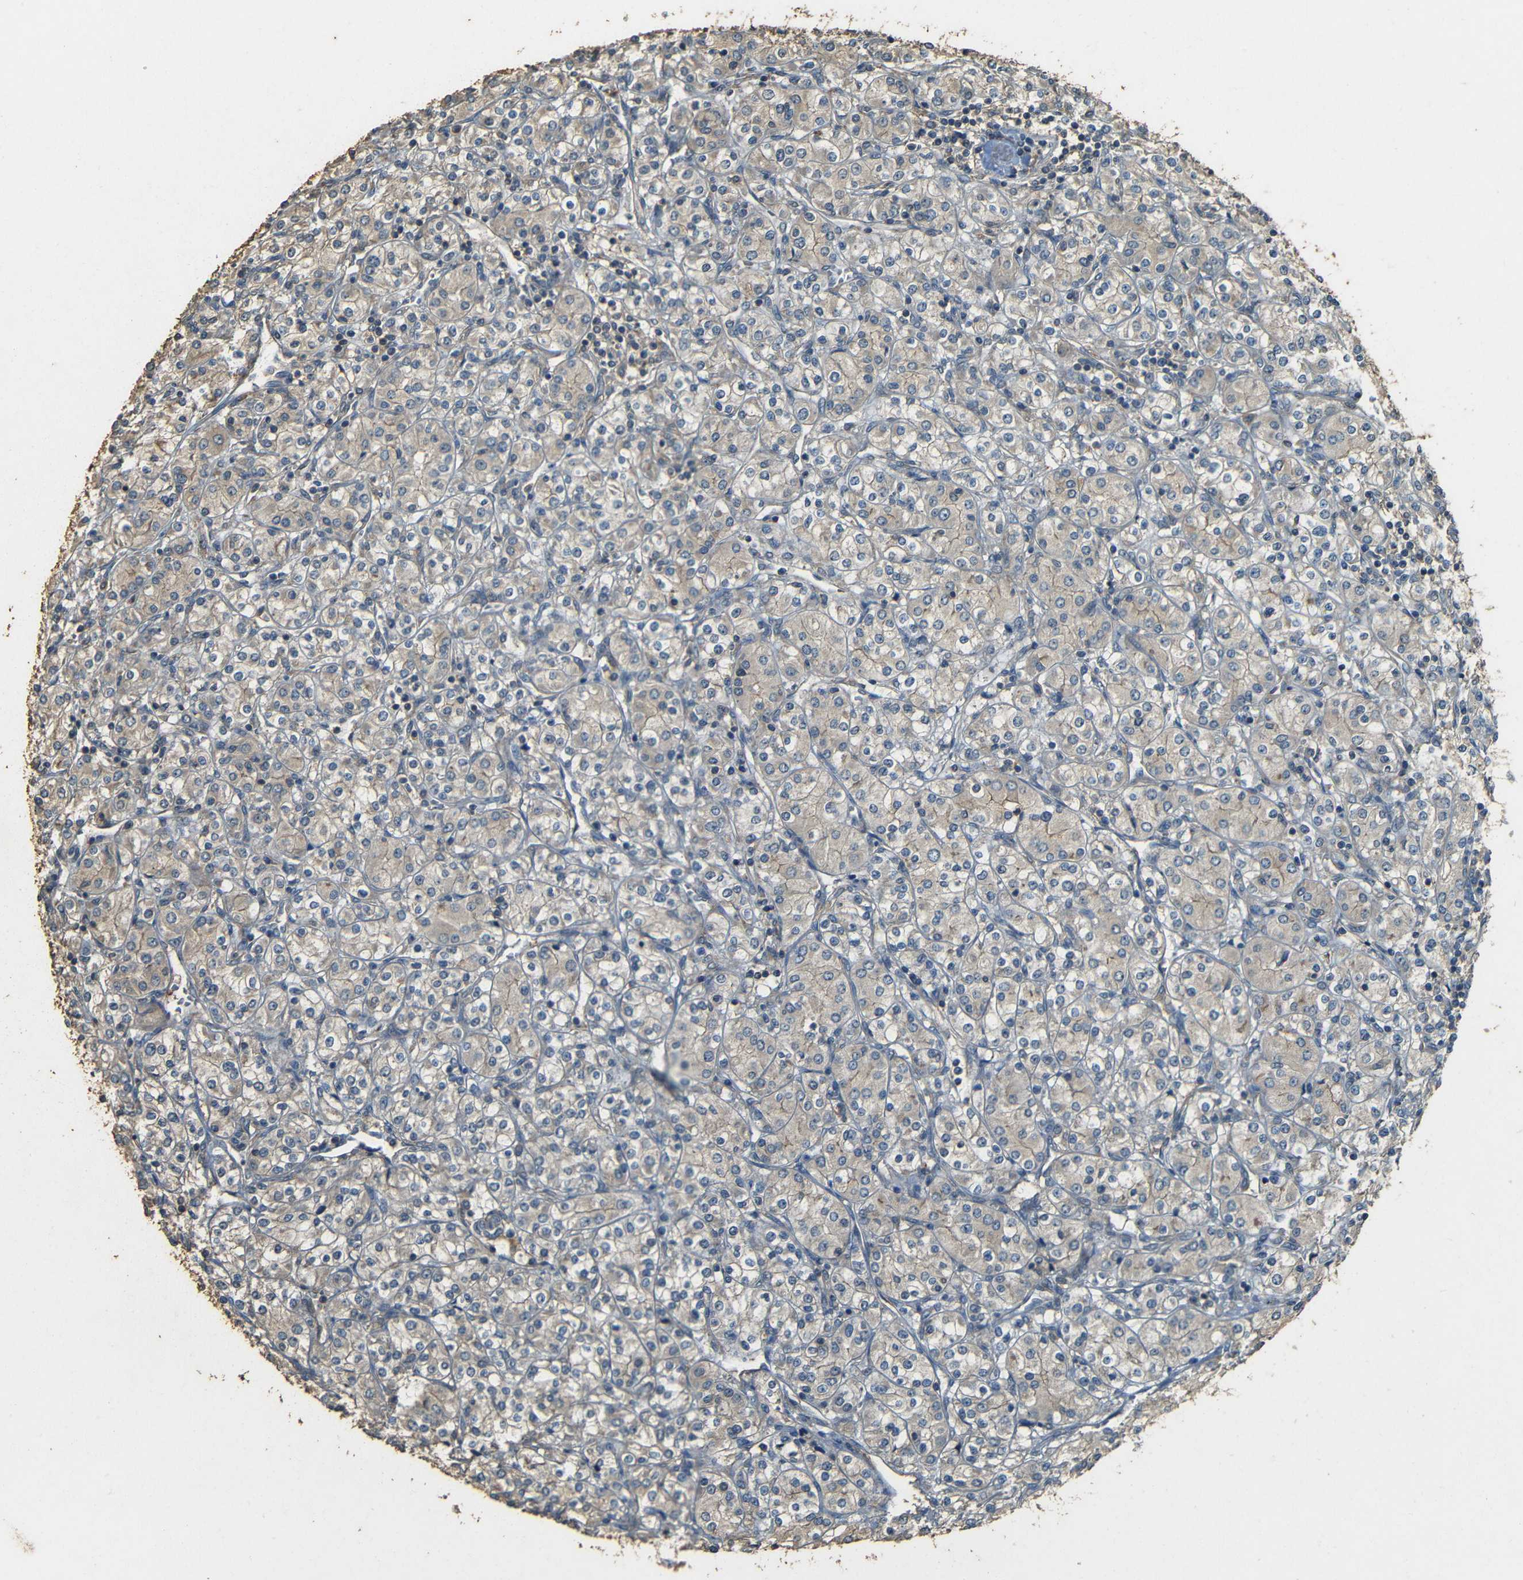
{"staining": {"intensity": "weak", "quantity": ">75%", "location": "cytoplasmic/membranous"}, "tissue": "renal cancer", "cell_type": "Tumor cells", "image_type": "cancer", "snomed": [{"axis": "morphology", "description": "Adenocarcinoma, NOS"}, {"axis": "topography", "description": "Kidney"}], "caption": "Protein staining demonstrates weak cytoplasmic/membranous staining in approximately >75% of tumor cells in adenocarcinoma (renal).", "gene": "PDE5A", "patient": {"sex": "male", "age": 77}}